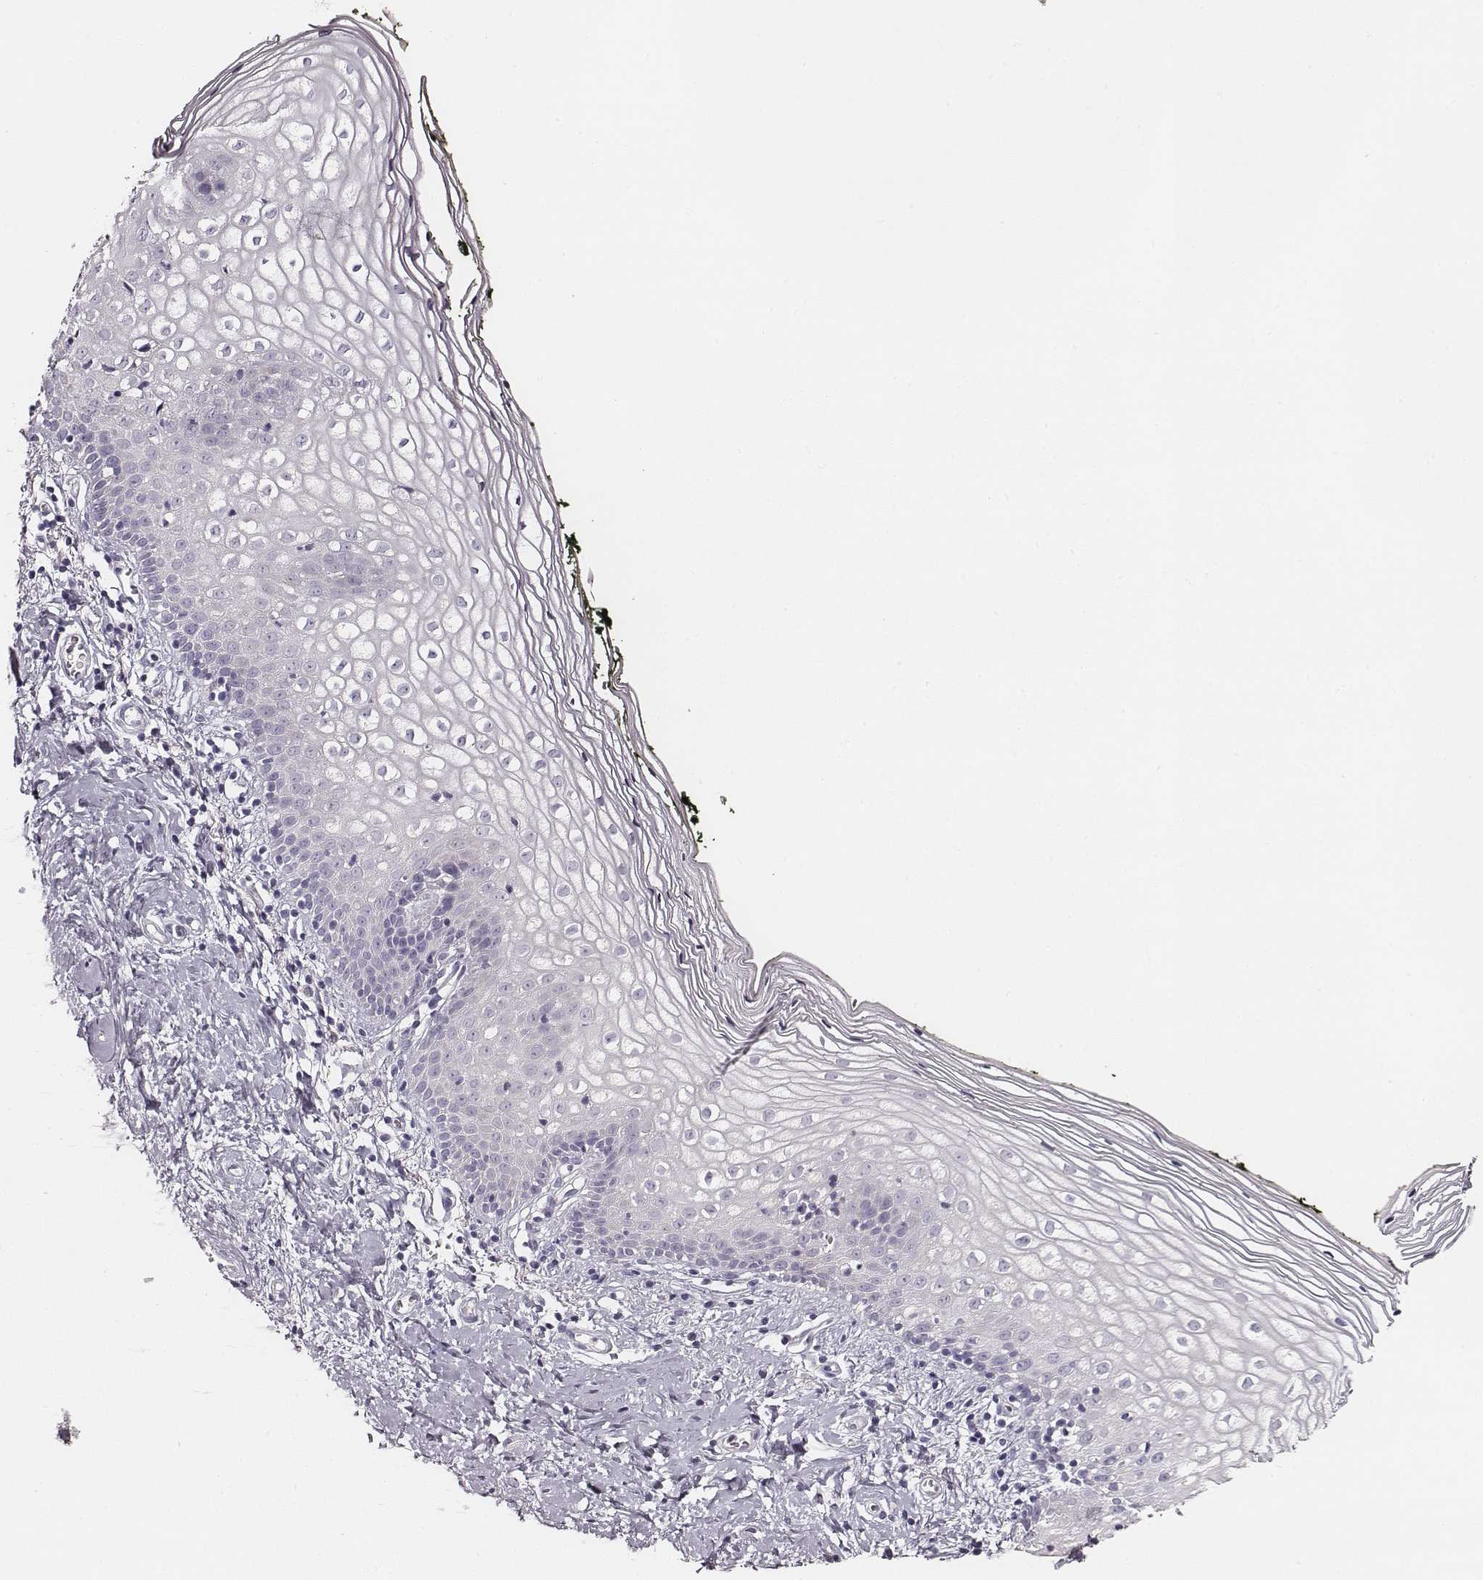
{"staining": {"intensity": "negative", "quantity": "none", "location": "none"}, "tissue": "vagina", "cell_type": "Squamous epithelial cells", "image_type": "normal", "snomed": [{"axis": "morphology", "description": "Normal tissue, NOS"}, {"axis": "topography", "description": "Vagina"}], "caption": "Squamous epithelial cells show no significant staining in normal vagina.", "gene": "UBL4B", "patient": {"sex": "female", "age": 47}}